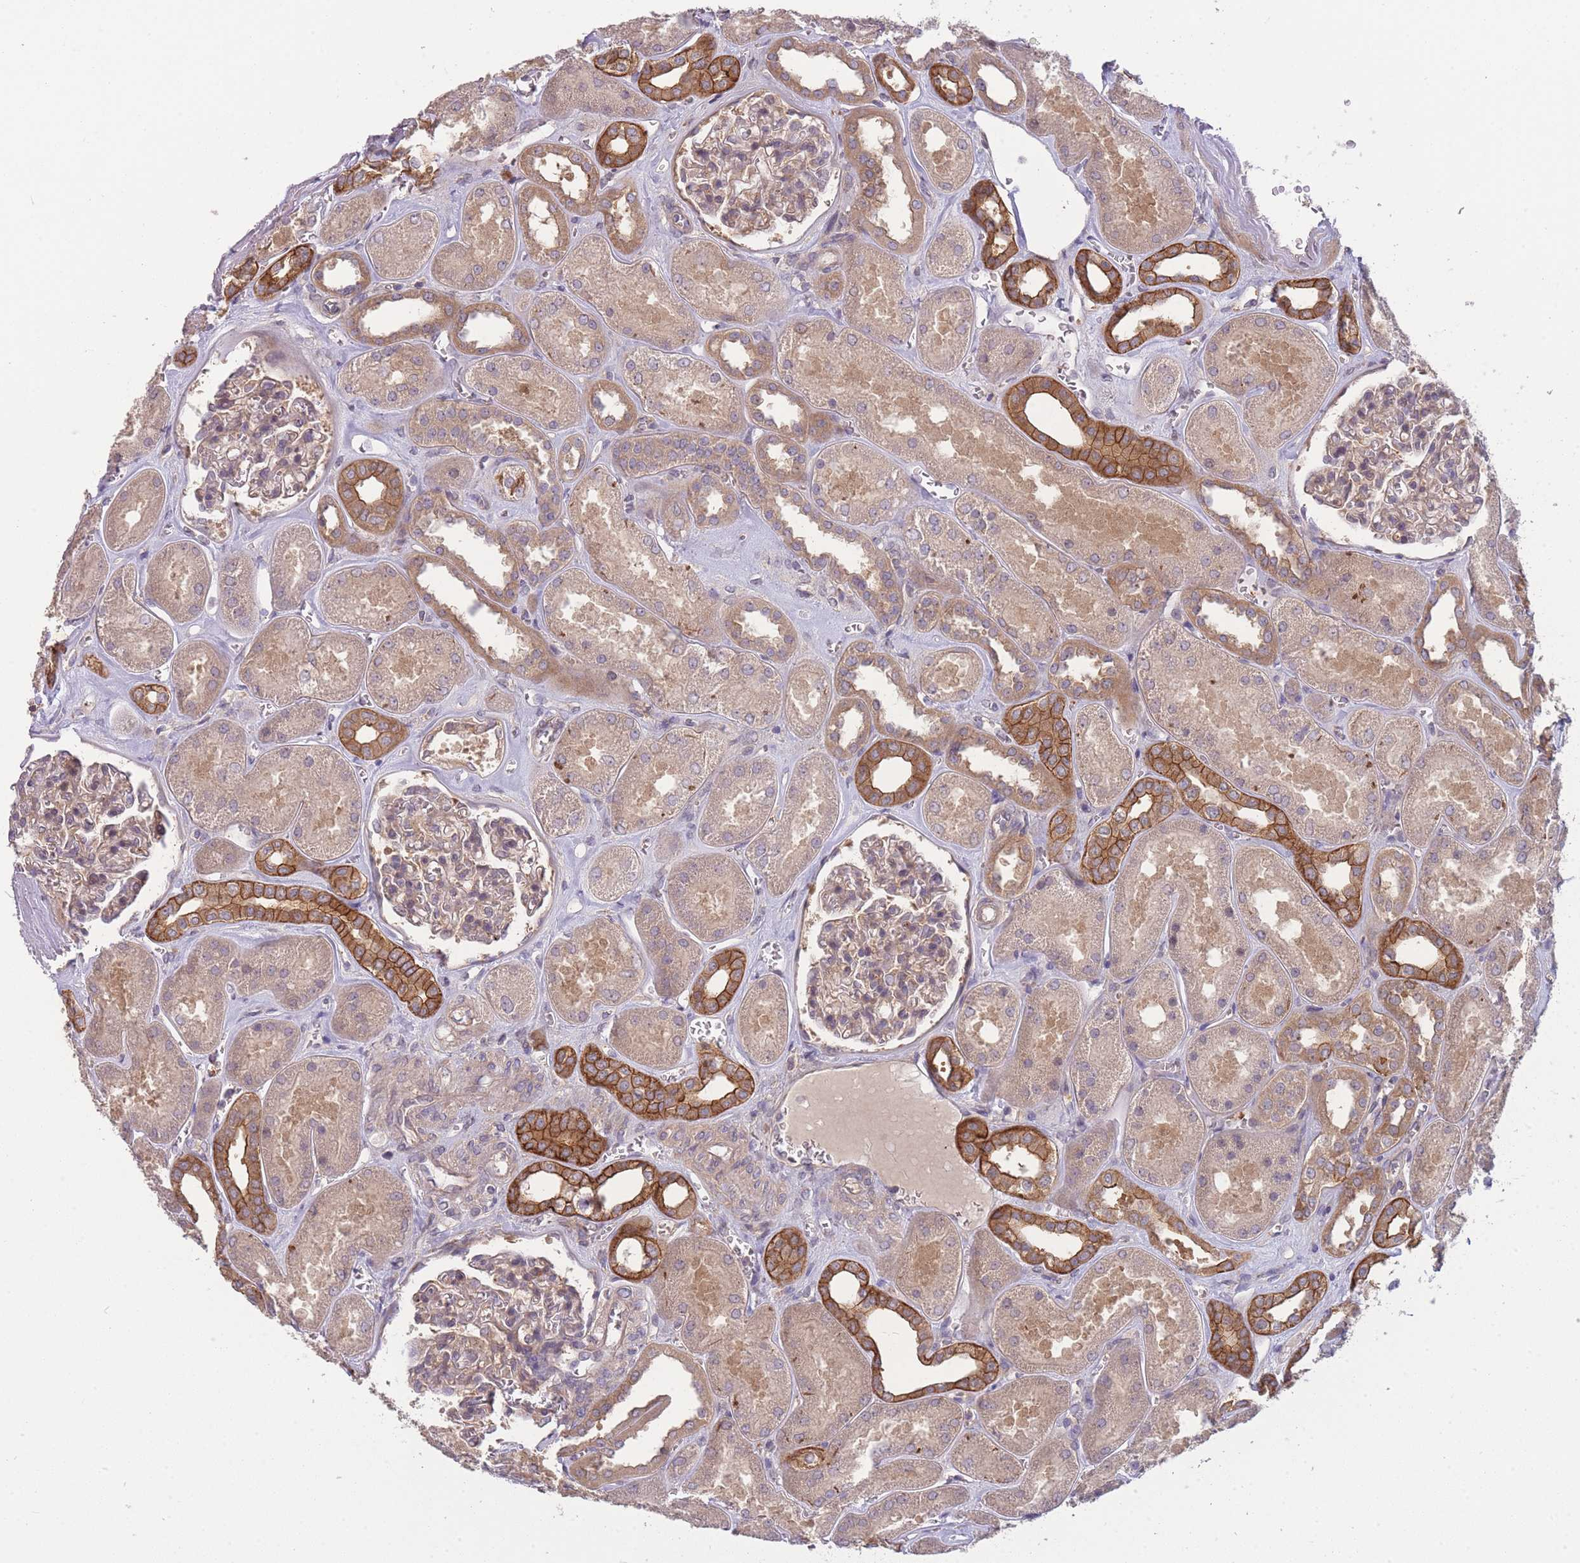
{"staining": {"intensity": "weak", "quantity": "25%-75%", "location": "cytoplasmic/membranous"}, "tissue": "kidney", "cell_type": "Cells in glomeruli", "image_type": "normal", "snomed": [{"axis": "morphology", "description": "Normal tissue, NOS"}, {"axis": "morphology", "description": "Adenocarcinoma, NOS"}, {"axis": "topography", "description": "Kidney"}], "caption": "The histopathology image shows a brown stain indicating the presence of a protein in the cytoplasmic/membranous of cells in glomeruli in kidney. (DAB = brown stain, brightfield microscopy at high magnification).", "gene": "PFDN6", "patient": {"sex": "female", "age": 68}}